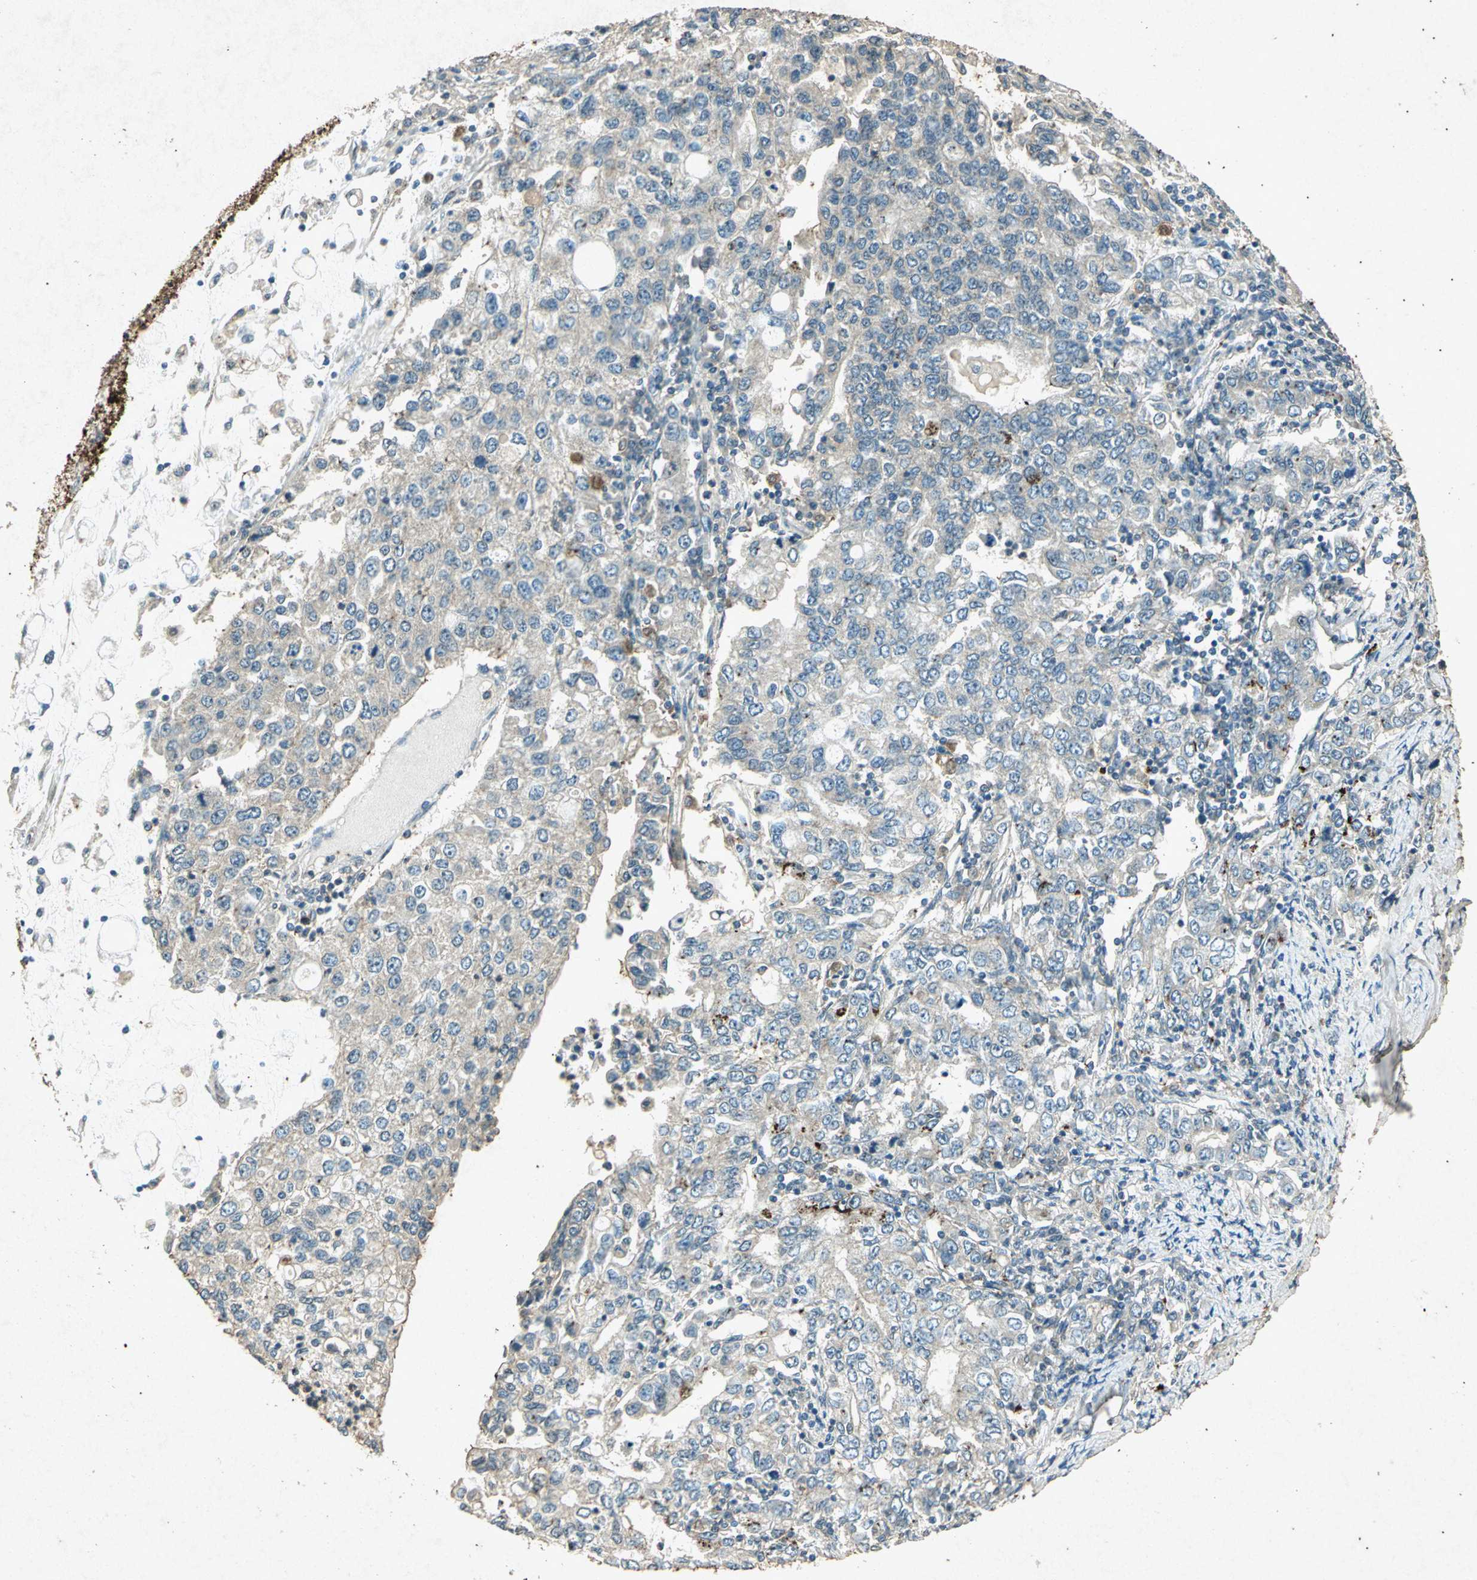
{"staining": {"intensity": "negative", "quantity": "none", "location": "none"}, "tissue": "stomach cancer", "cell_type": "Tumor cells", "image_type": "cancer", "snomed": [{"axis": "morphology", "description": "Adenocarcinoma, NOS"}, {"axis": "topography", "description": "Stomach, lower"}], "caption": "Image shows no significant protein staining in tumor cells of stomach adenocarcinoma.", "gene": "PSEN1", "patient": {"sex": "female", "age": 72}}